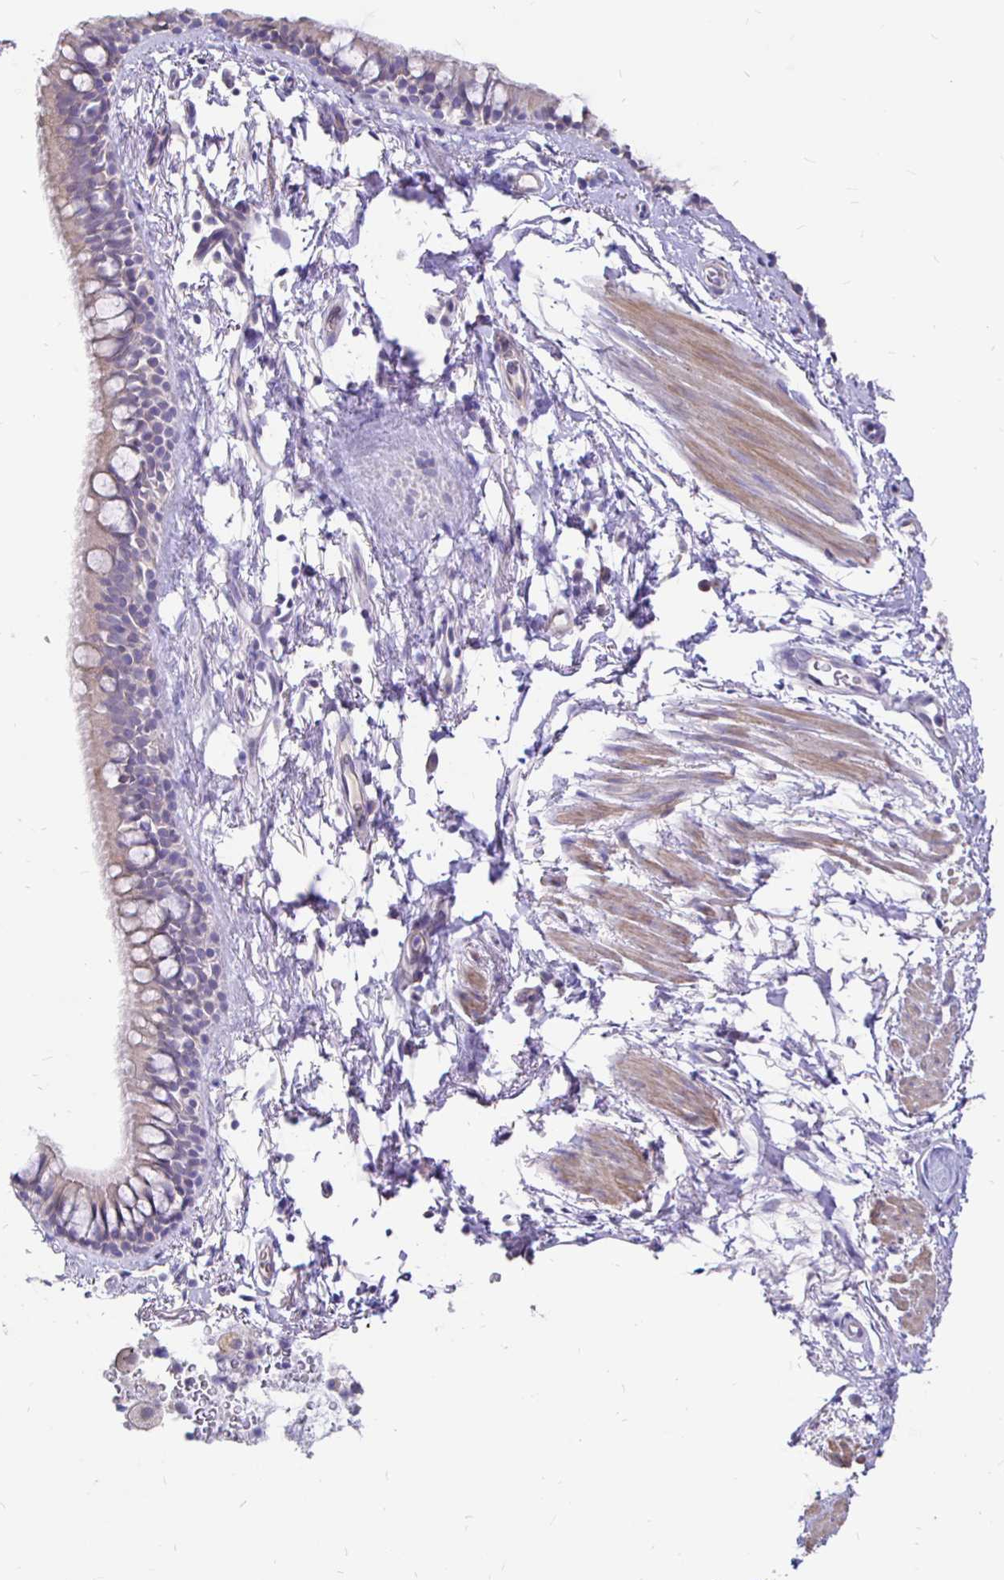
{"staining": {"intensity": "weak", "quantity": "<25%", "location": "cytoplasmic/membranous"}, "tissue": "bronchus", "cell_type": "Respiratory epithelial cells", "image_type": "normal", "snomed": [{"axis": "morphology", "description": "Normal tissue, NOS"}, {"axis": "topography", "description": "Lymph node"}, {"axis": "topography", "description": "Cartilage tissue"}, {"axis": "topography", "description": "Bronchus"}], "caption": "Bronchus stained for a protein using immunohistochemistry reveals no expression respiratory epithelial cells.", "gene": "NECAB1", "patient": {"sex": "female", "age": 70}}